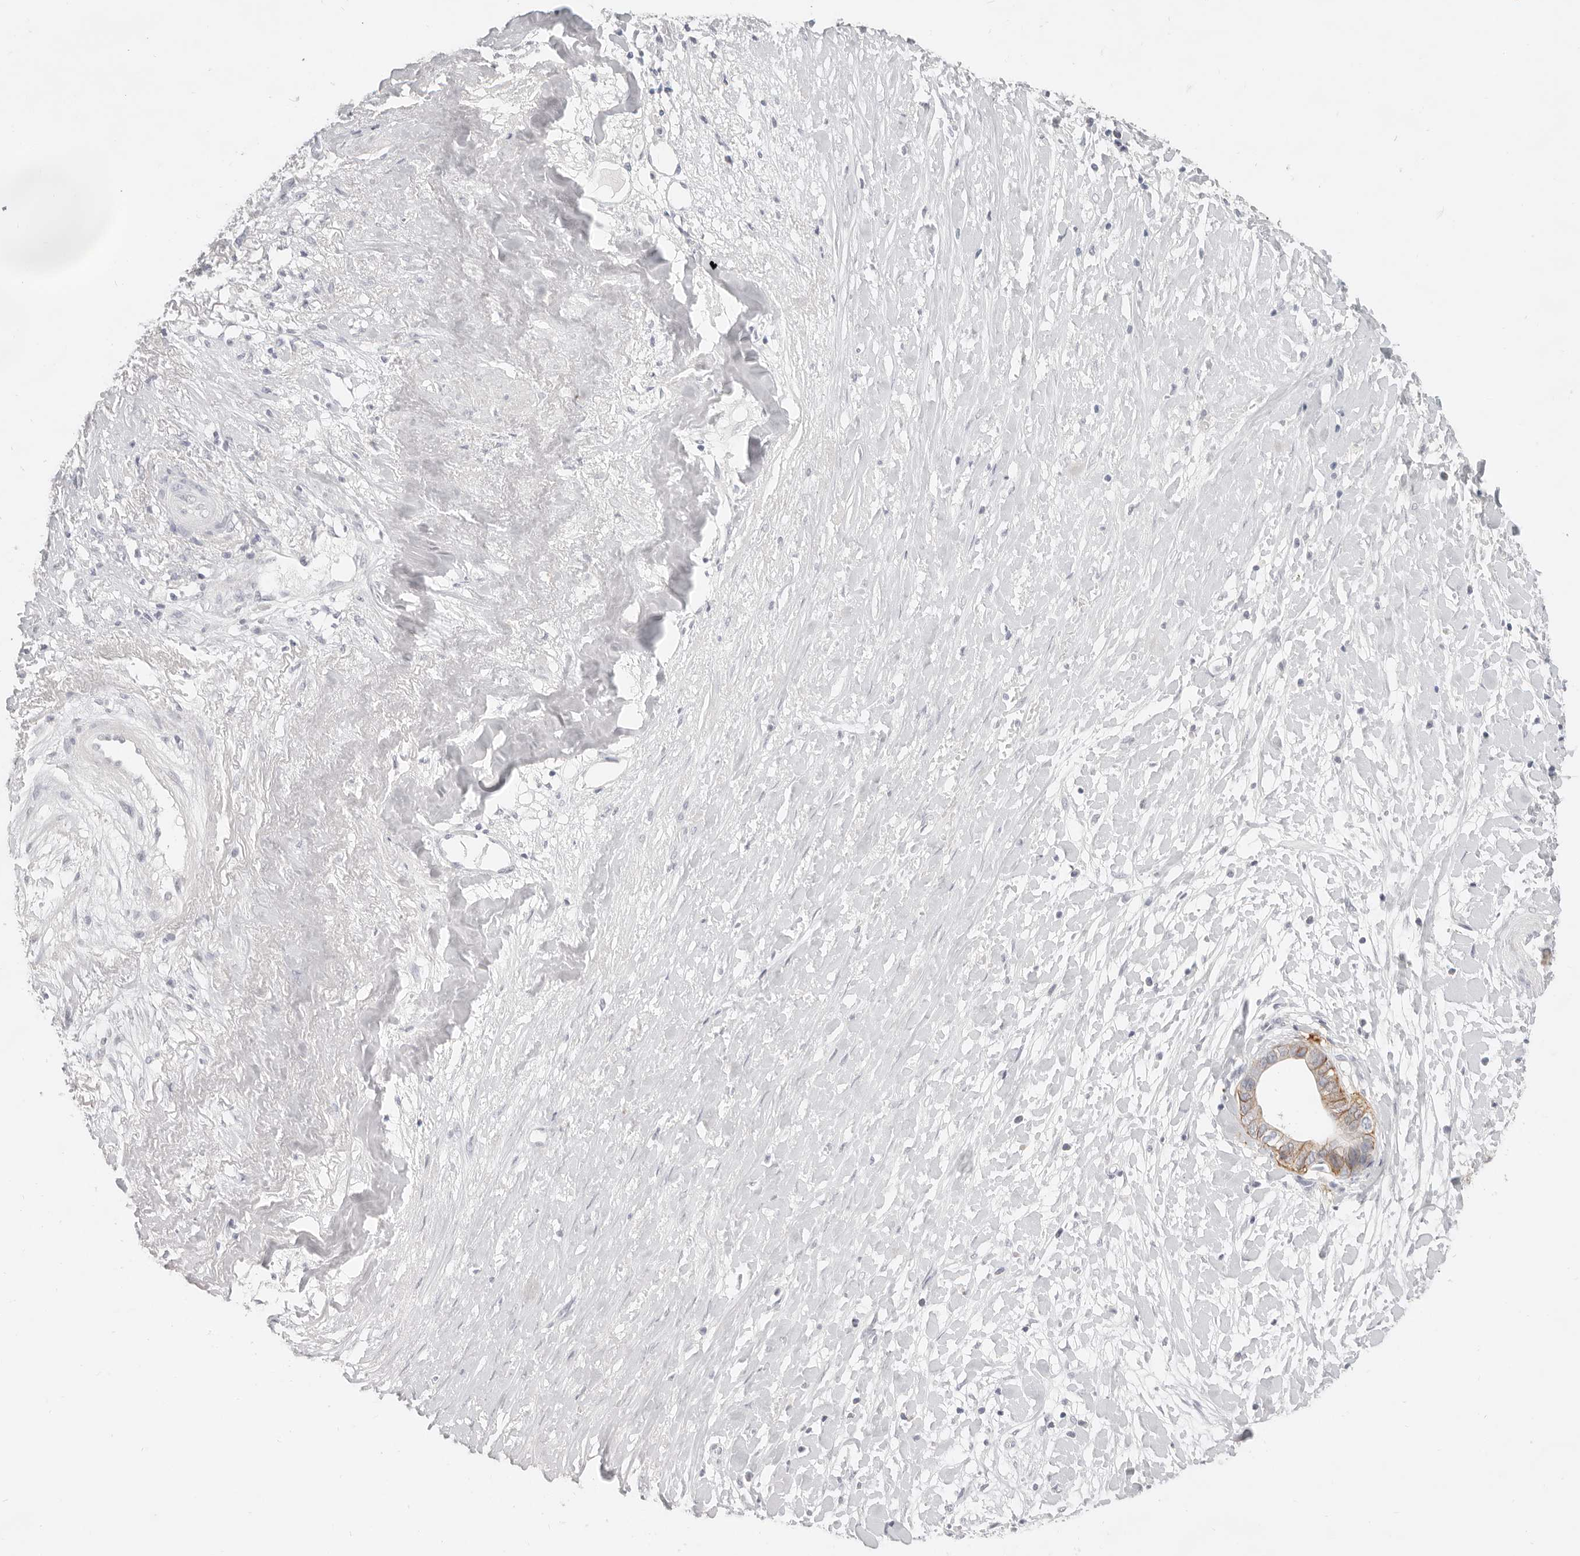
{"staining": {"intensity": "moderate", "quantity": "25%-75%", "location": "cytoplasmic/membranous"}, "tissue": "liver cancer", "cell_type": "Tumor cells", "image_type": "cancer", "snomed": [{"axis": "morphology", "description": "Cholangiocarcinoma"}, {"axis": "topography", "description": "Liver"}], "caption": "Tumor cells exhibit moderate cytoplasmic/membranous staining in approximately 25%-75% of cells in liver cancer. (DAB (3,3'-diaminobenzidine) IHC with brightfield microscopy, high magnification).", "gene": "EPCAM", "patient": {"sex": "female", "age": 79}}